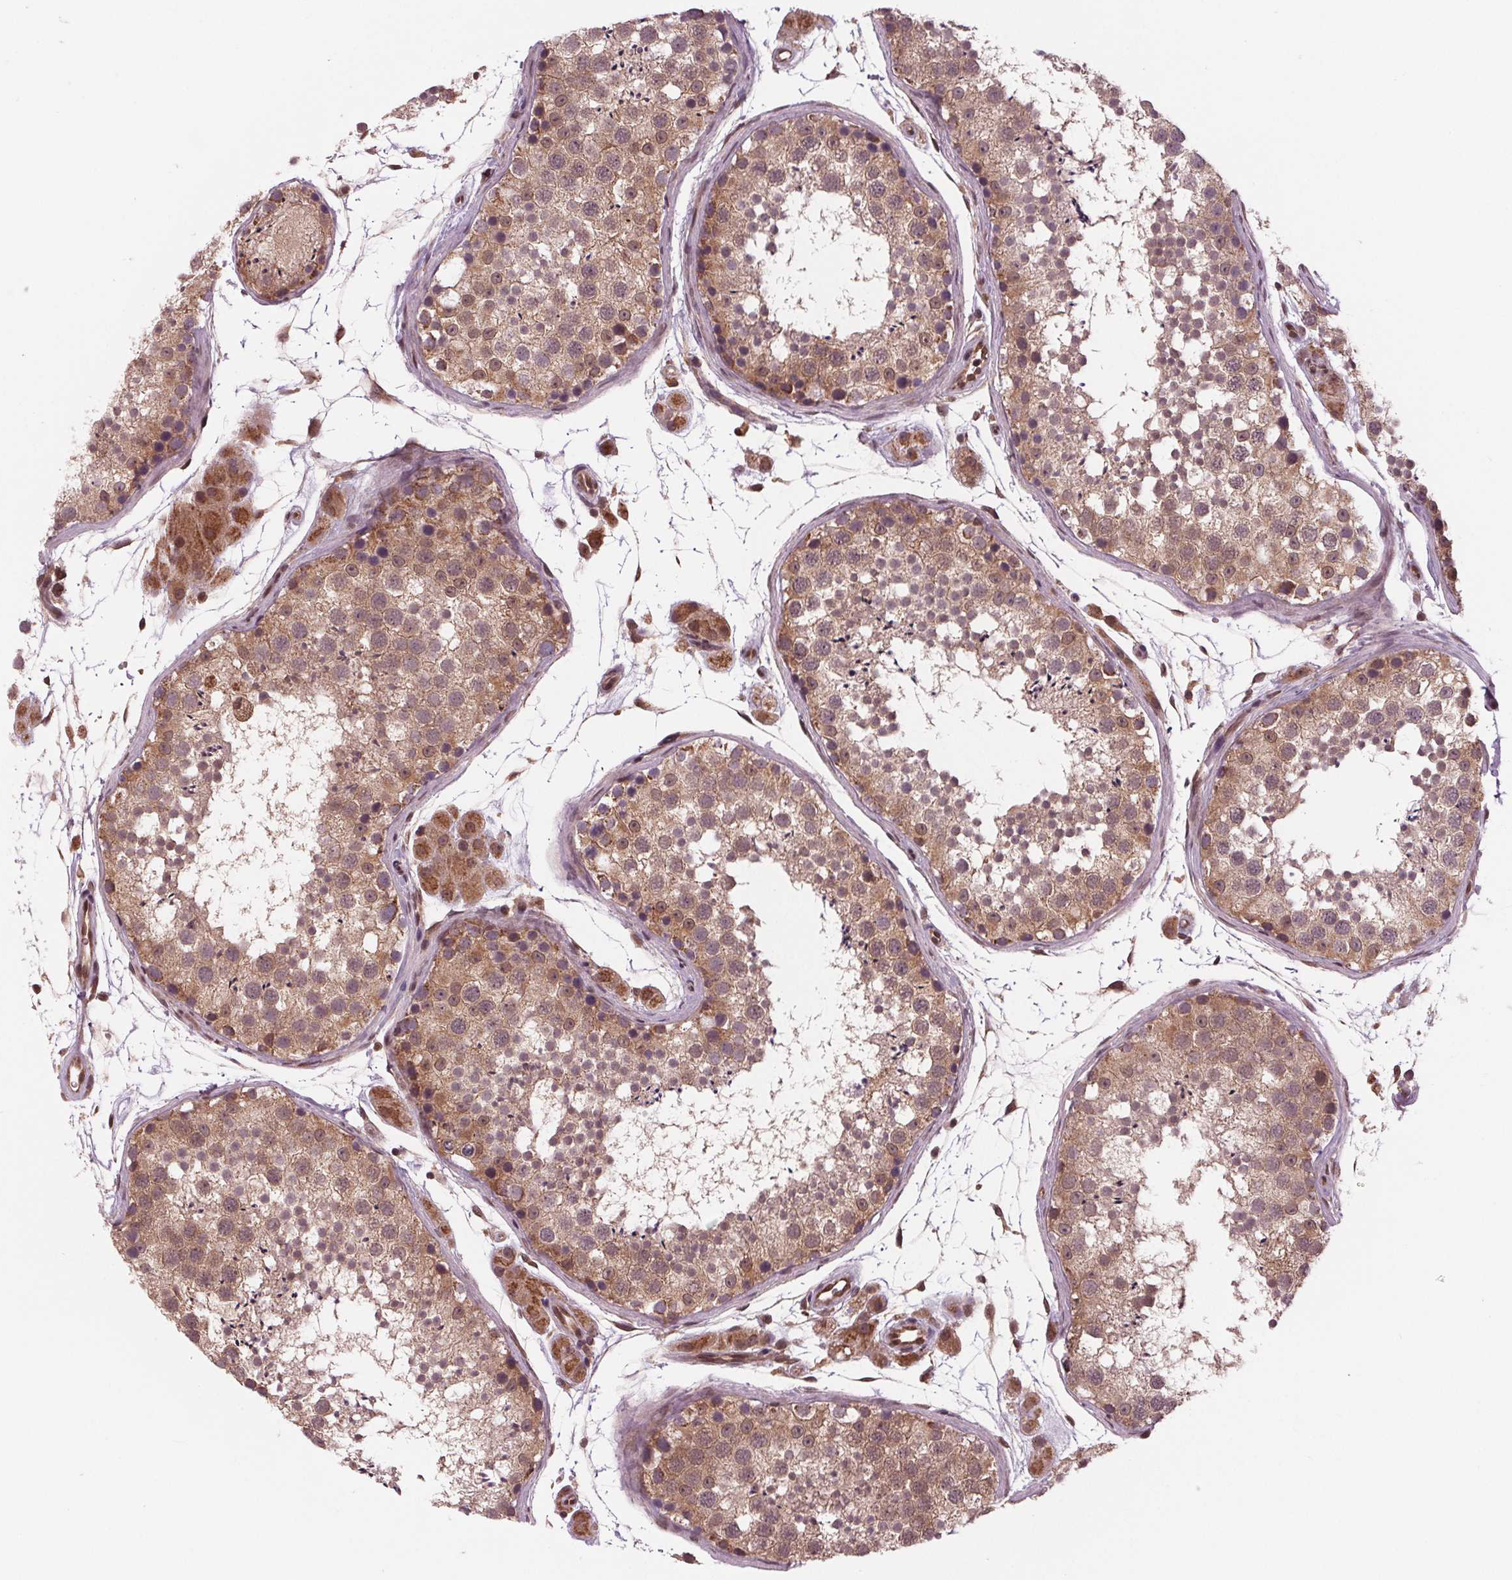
{"staining": {"intensity": "weak", "quantity": "25%-75%", "location": "cytoplasmic/membranous"}, "tissue": "testis", "cell_type": "Cells in seminiferous ducts", "image_type": "normal", "snomed": [{"axis": "morphology", "description": "Normal tissue, NOS"}, {"axis": "topography", "description": "Testis"}], "caption": "Protein staining reveals weak cytoplasmic/membranous positivity in about 25%-75% of cells in seminiferous ducts in normal testis. The protein of interest is stained brown, and the nuclei are stained in blue (DAB (3,3'-diaminobenzidine) IHC with brightfield microscopy, high magnification).", "gene": "STAT3", "patient": {"sex": "male", "age": 41}}